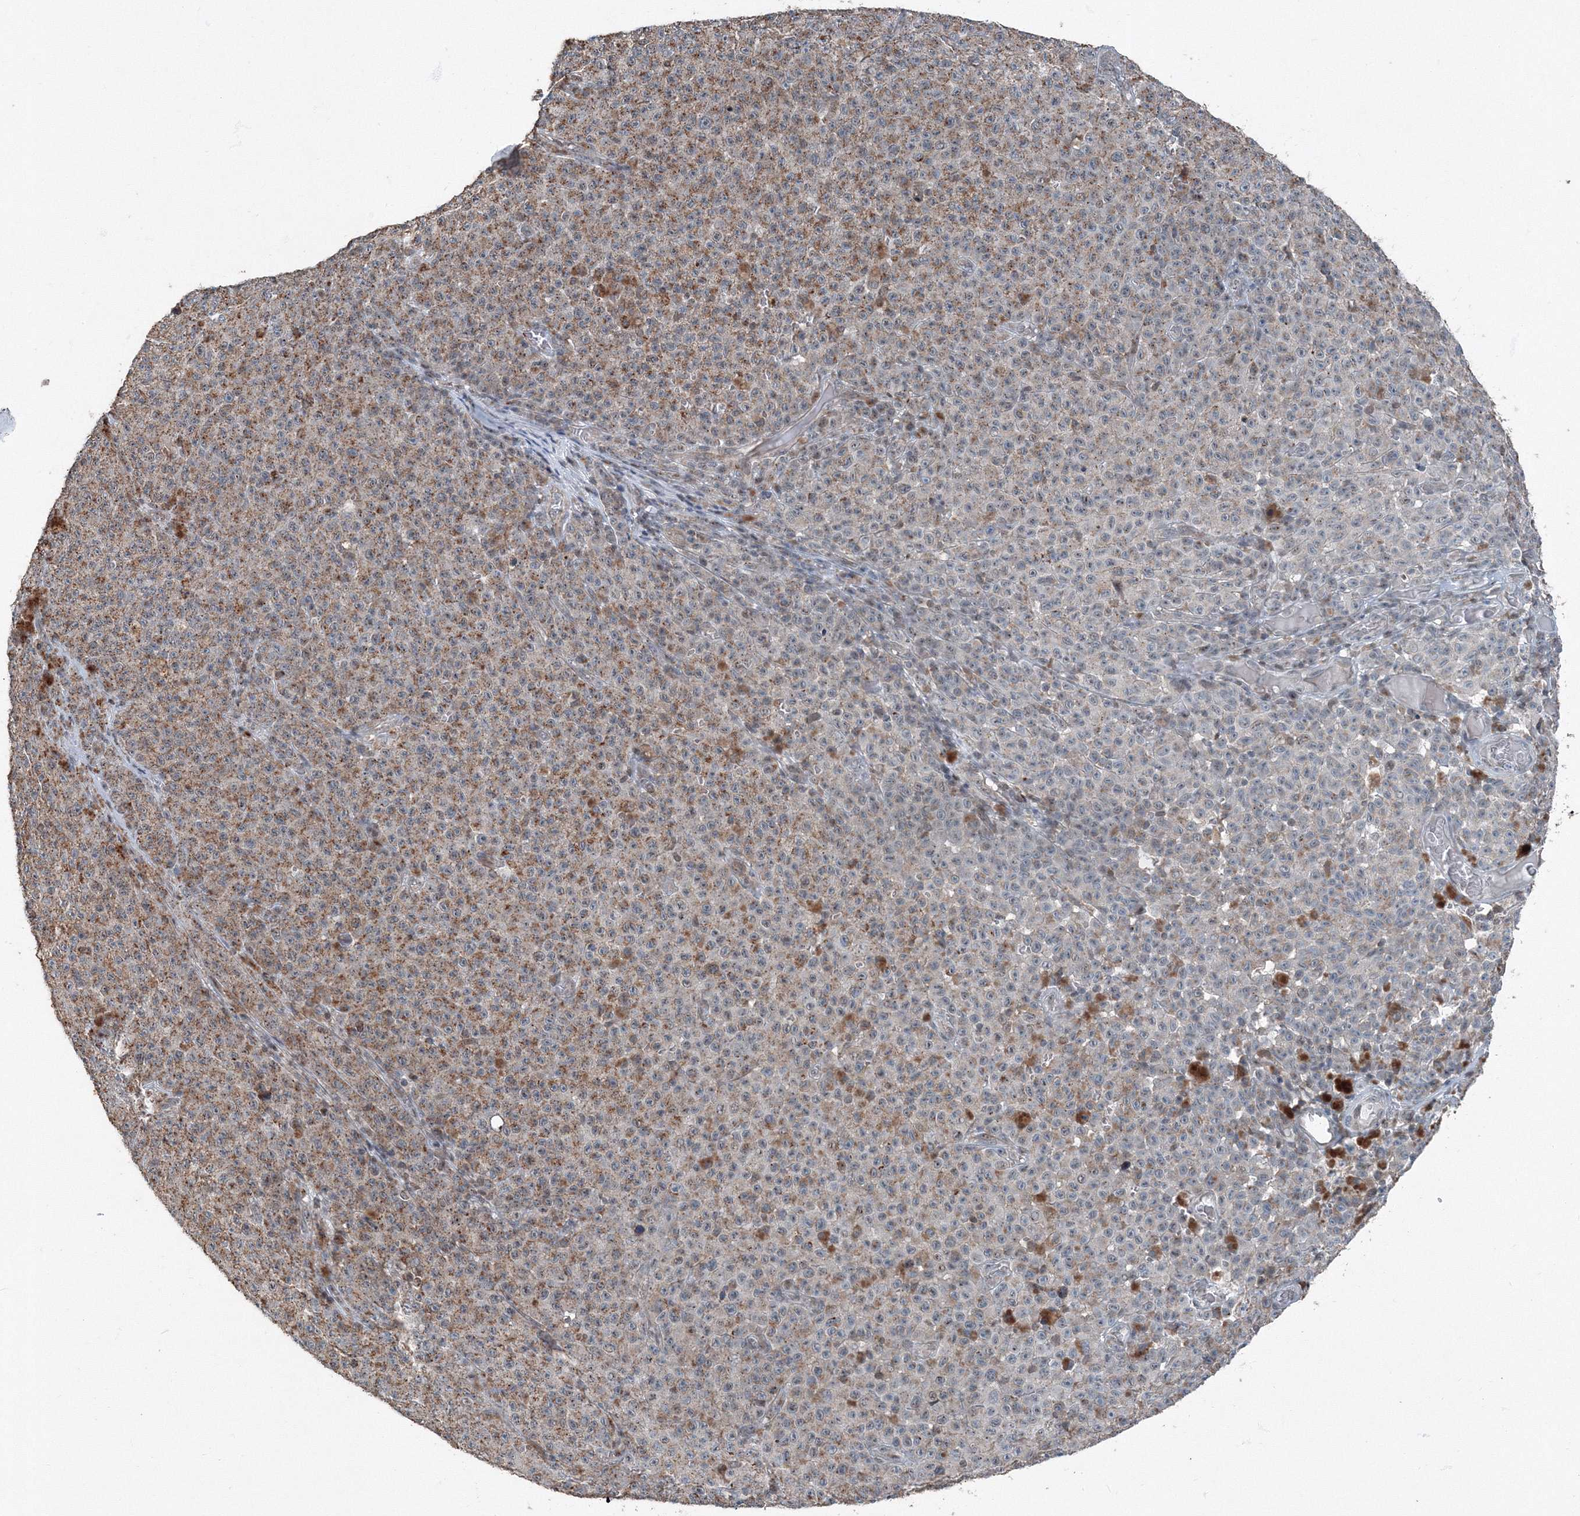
{"staining": {"intensity": "moderate", "quantity": ">75%", "location": "cytoplasmic/membranous"}, "tissue": "melanoma", "cell_type": "Tumor cells", "image_type": "cancer", "snomed": [{"axis": "morphology", "description": "Malignant melanoma, NOS"}, {"axis": "topography", "description": "Skin"}], "caption": "Protein staining demonstrates moderate cytoplasmic/membranous expression in approximately >75% of tumor cells in melanoma.", "gene": "AASDH", "patient": {"sex": "female", "age": 82}}